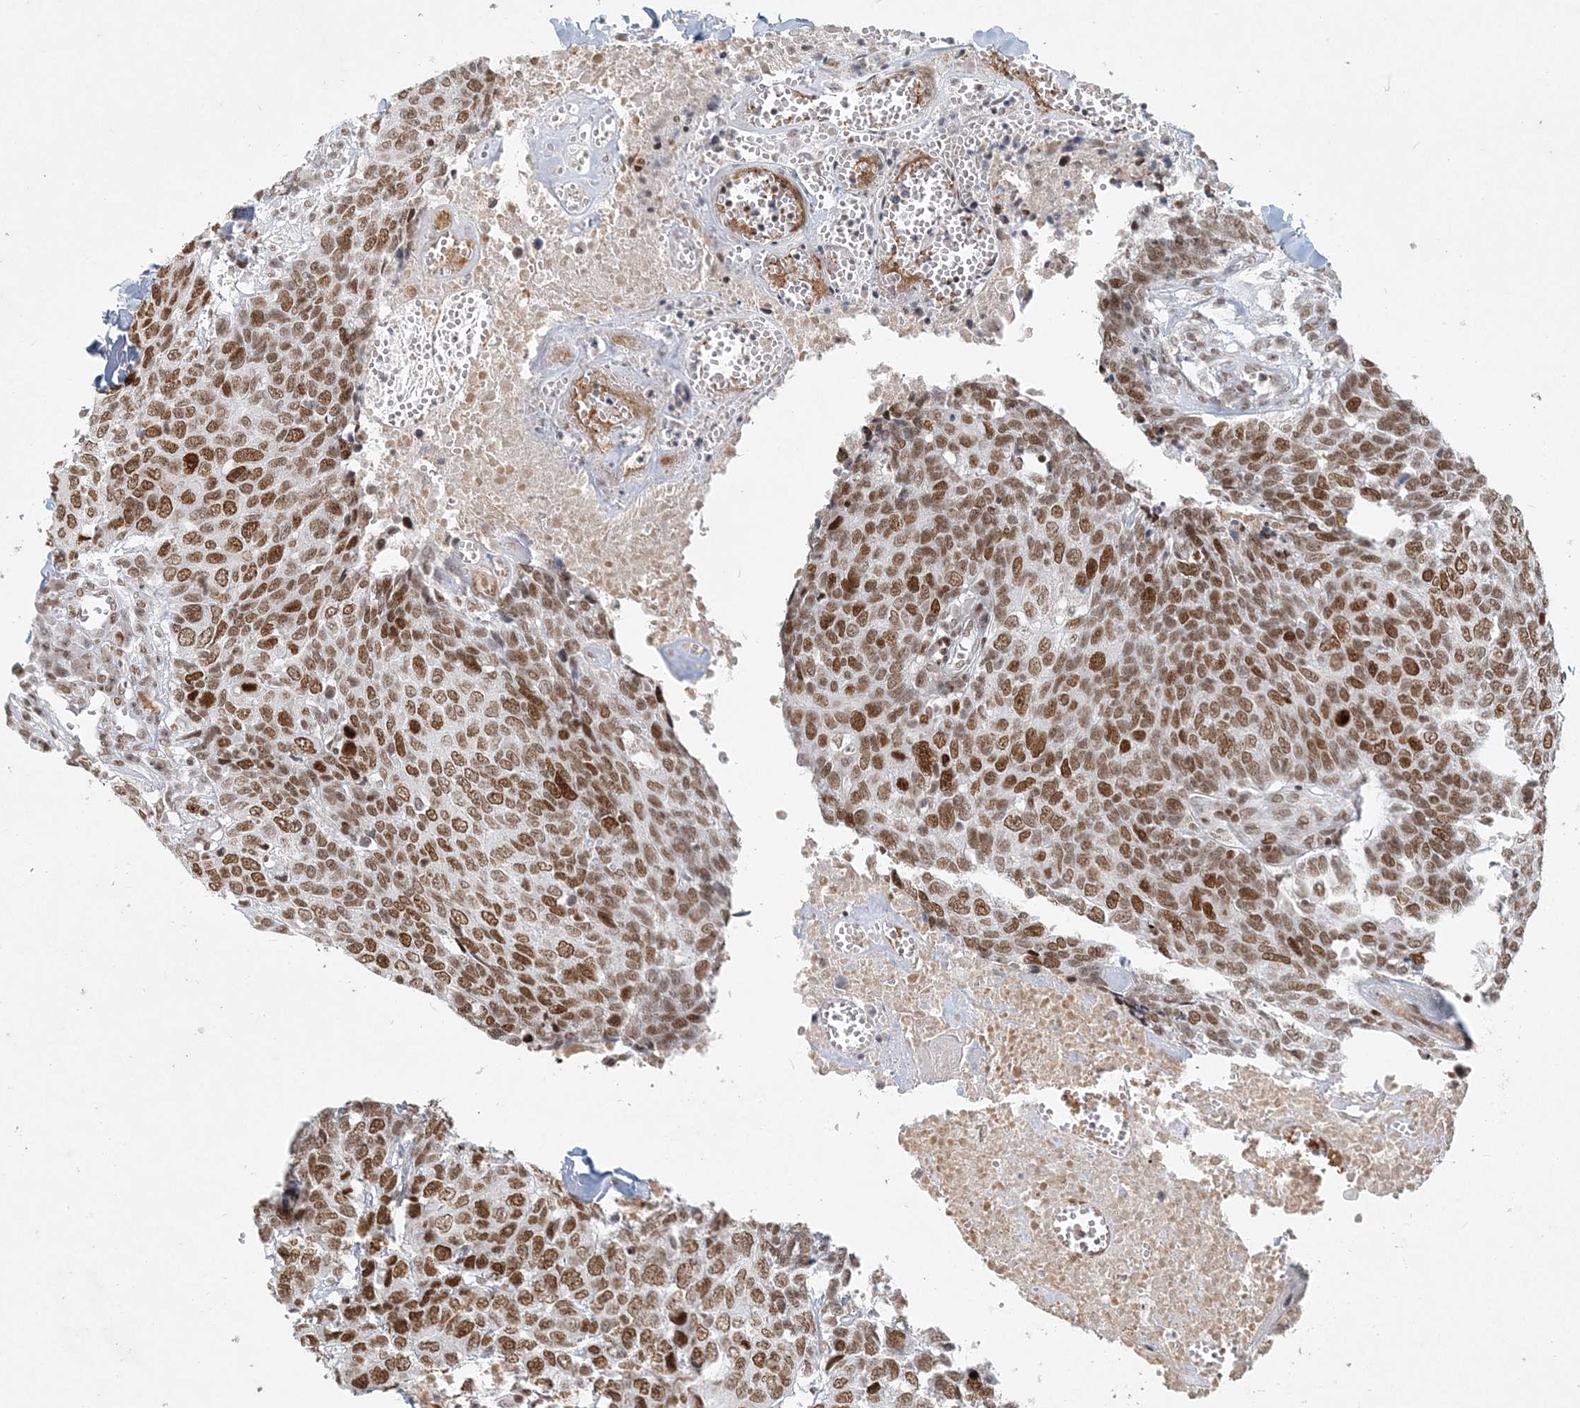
{"staining": {"intensity": "moderate", "quantity": ">75%", "location": "nuclear"}, "tissue": "head and neck cancer", "cell_type": "Tumor cells", "image_type": "cancer", "snomed": [{"axis": "morphology", "description": "Squamous cell carcinoma, NOS"}, {"axis": "topography", "description": "Head-Neck"}], "caption": "A histopathology image of head and neck cancer stained for a protein displays moderate nuclear brown staining in tumor cells.", "gene": "BAZ1B", "patient": {"sex": "male", "age": 66}}